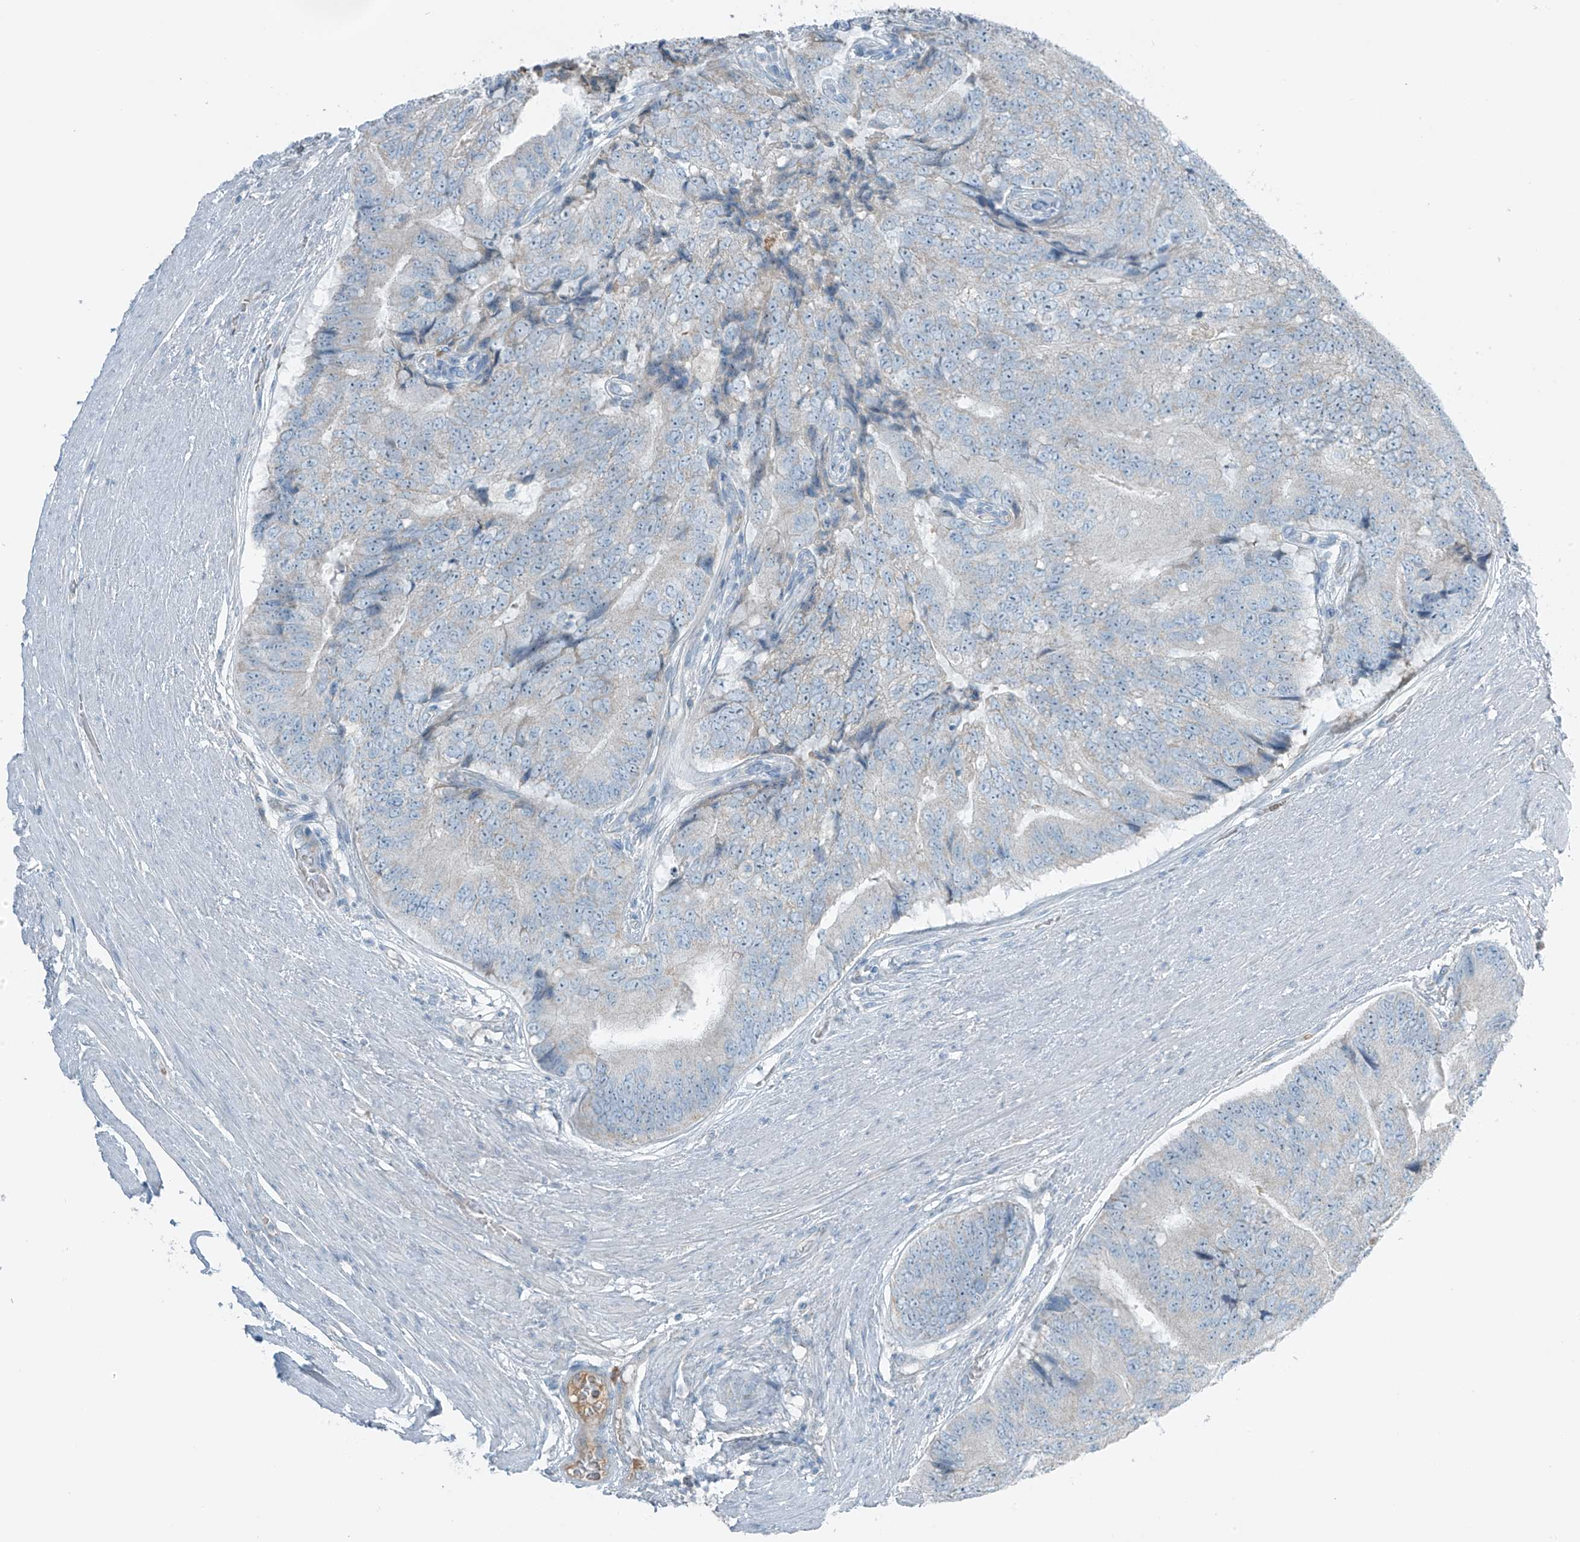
{"staining": {"intensity": "negative", "quantity": "none", "location": "none"}, "tissue": "prostate cancer", "cell_type": "Tumor cells", "image_type": "cancer", "snomed": [{"axis": "morphology", "description": "Adenocarcinoma, High grade"}, {"axis": "topography", "description": "Prostate"}], "caption": "IHC of human prostate high-grade adenocarcinoma exhibits no expression in tumor cells.", "gene": "FAM131C", "patient": {"sex": "male", "age": 70}}